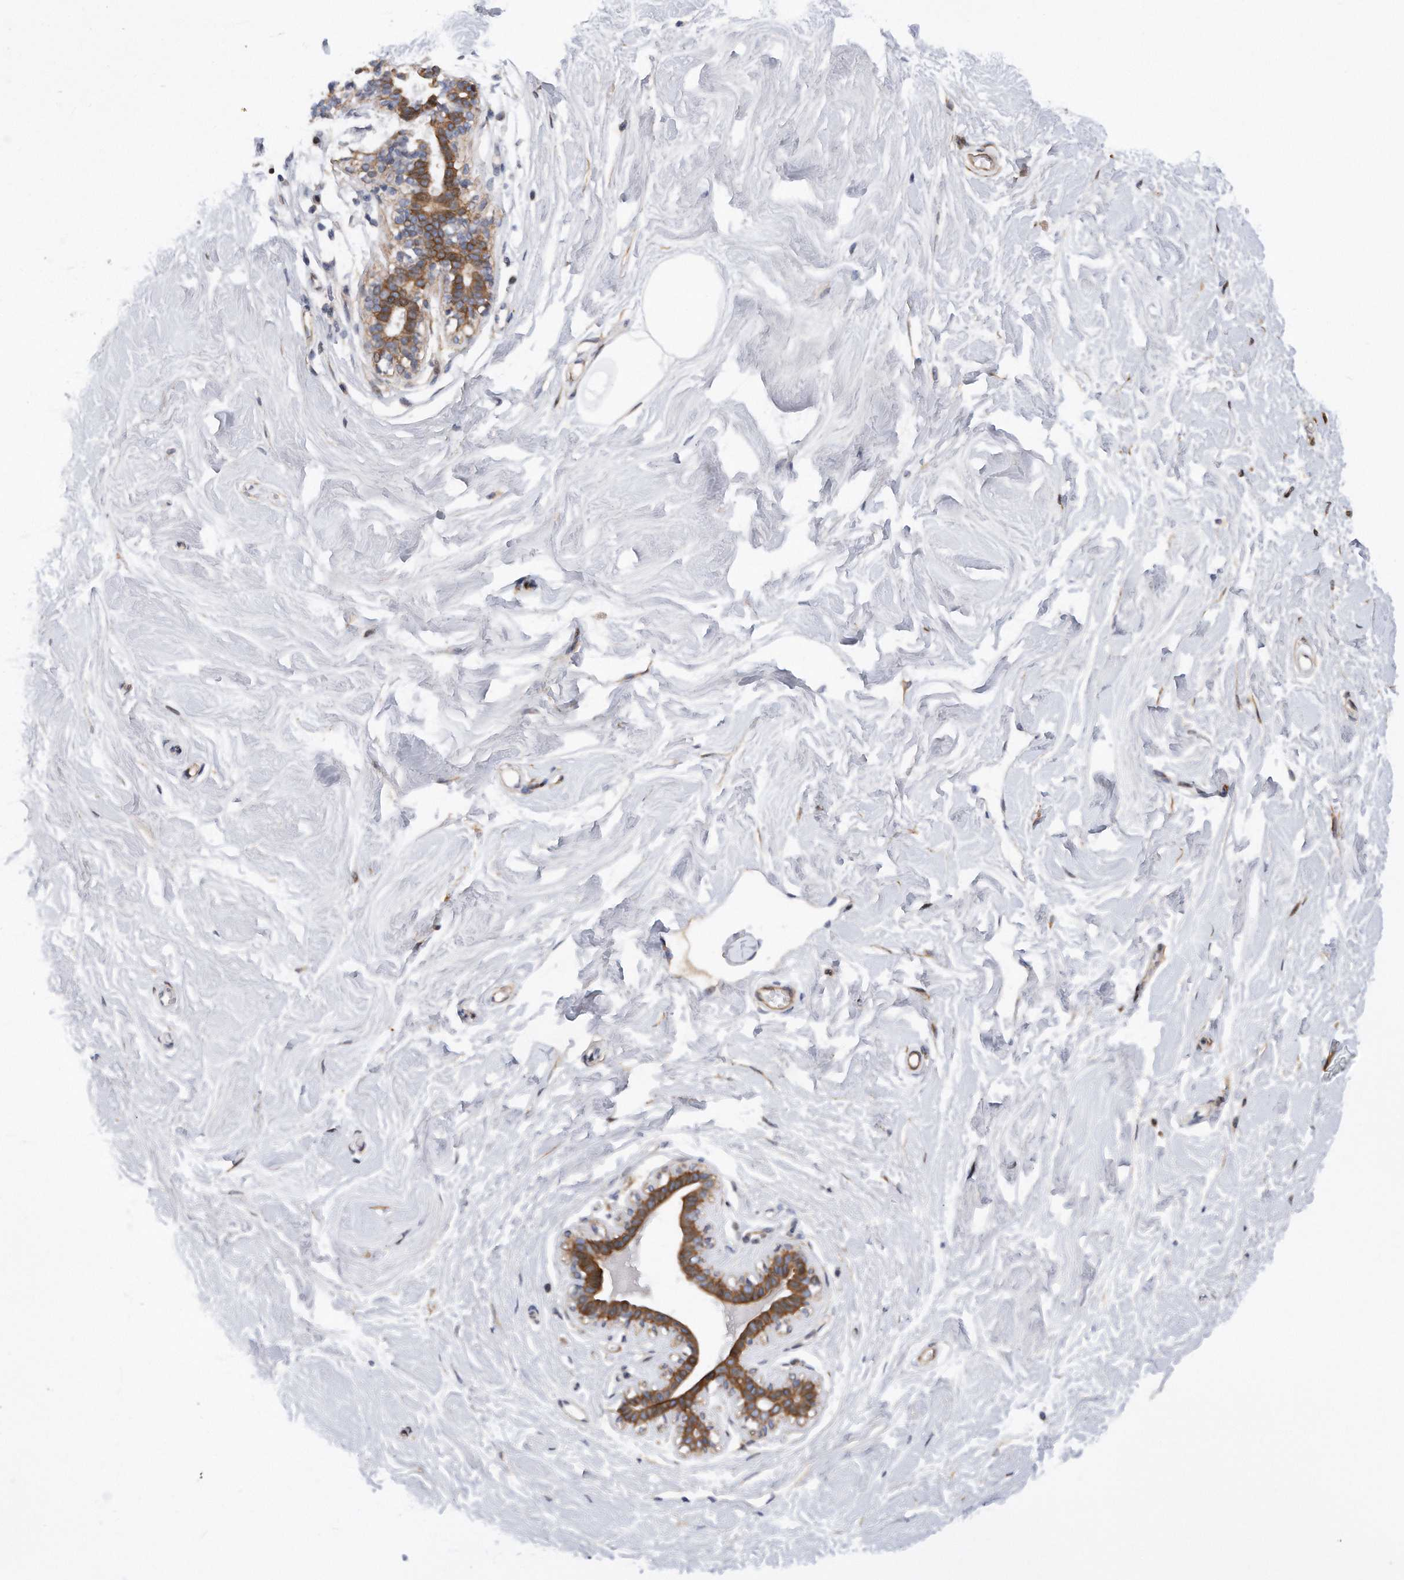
{"staining": {"intensity": "negative", "quantity": "none", "location": "none"}, "tissue": "breast", "cell_type": "Adipocytes", "image_type": "normal", "snomed": [{"axis": "morphology", "description": "Normal tissue, NOS"}, {"axis": "topography", "description": "Breast"}], "caption": "The image demonstrates no significant expression in adipocytes of breast. The staining was performed using DAB to visualize the protein expression in brown, while the nuclei were stained in blue with hematoxylin (Magnification: 20x).", "gene": "CDH12", "patient": {"sex": "female", "age": 26}}